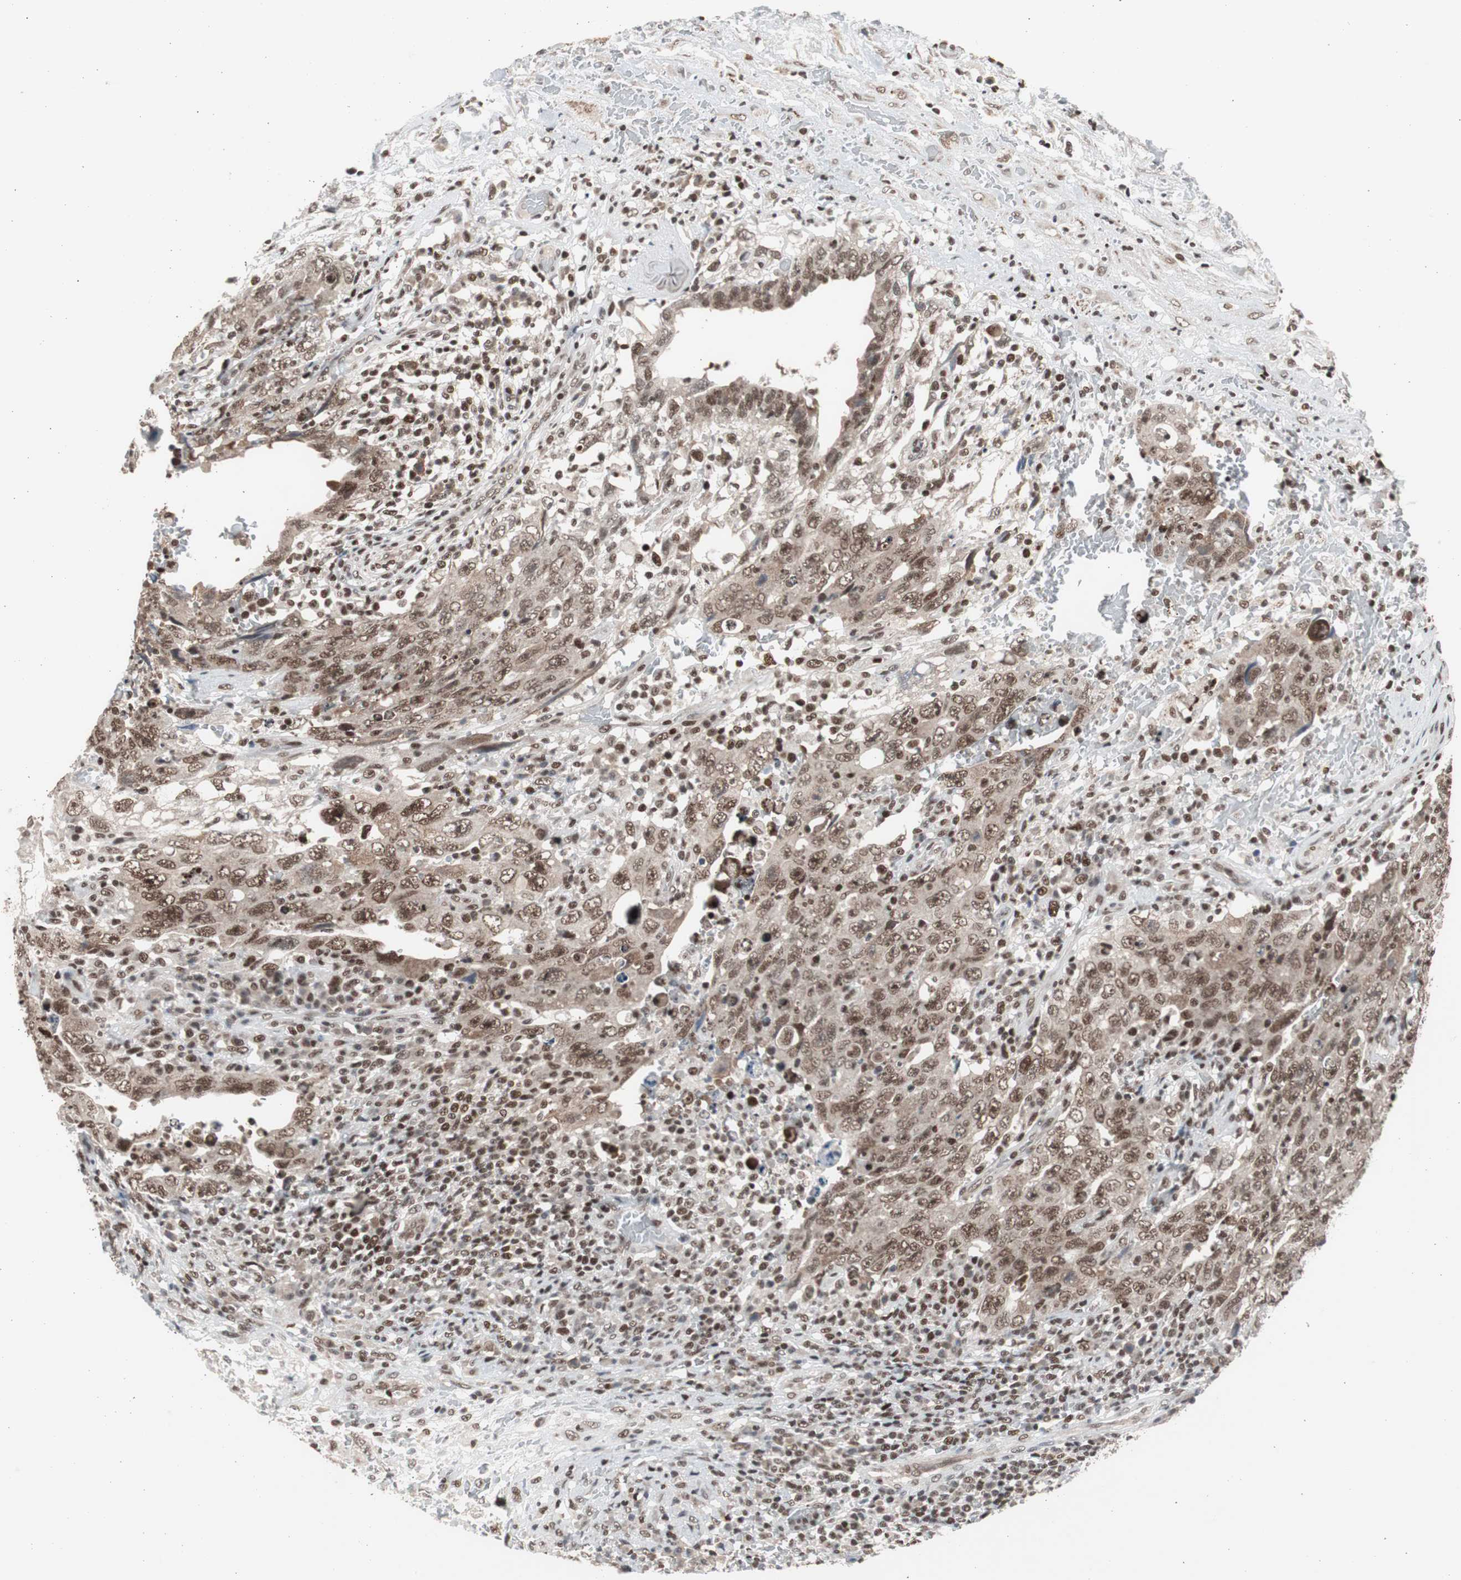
{"staining": {"intensity": "moderate", "quantity": ">75%", "location": "nuclear"}, "tissue": "testis cancer", "cell_type": "Tumor cells", "image_type": "cancer", "snomed": [{"axis": "morphology", "description": "Carcinoma, Embryonal, NOS"}, {"axis": "topography", "description": "Testis"}], "caption": "Testis cancer stained for a protein displays moderate nuclear positivity in tumor cells.", "gene": "RPA1", "patient": {"sex": "male", "age": 26}}